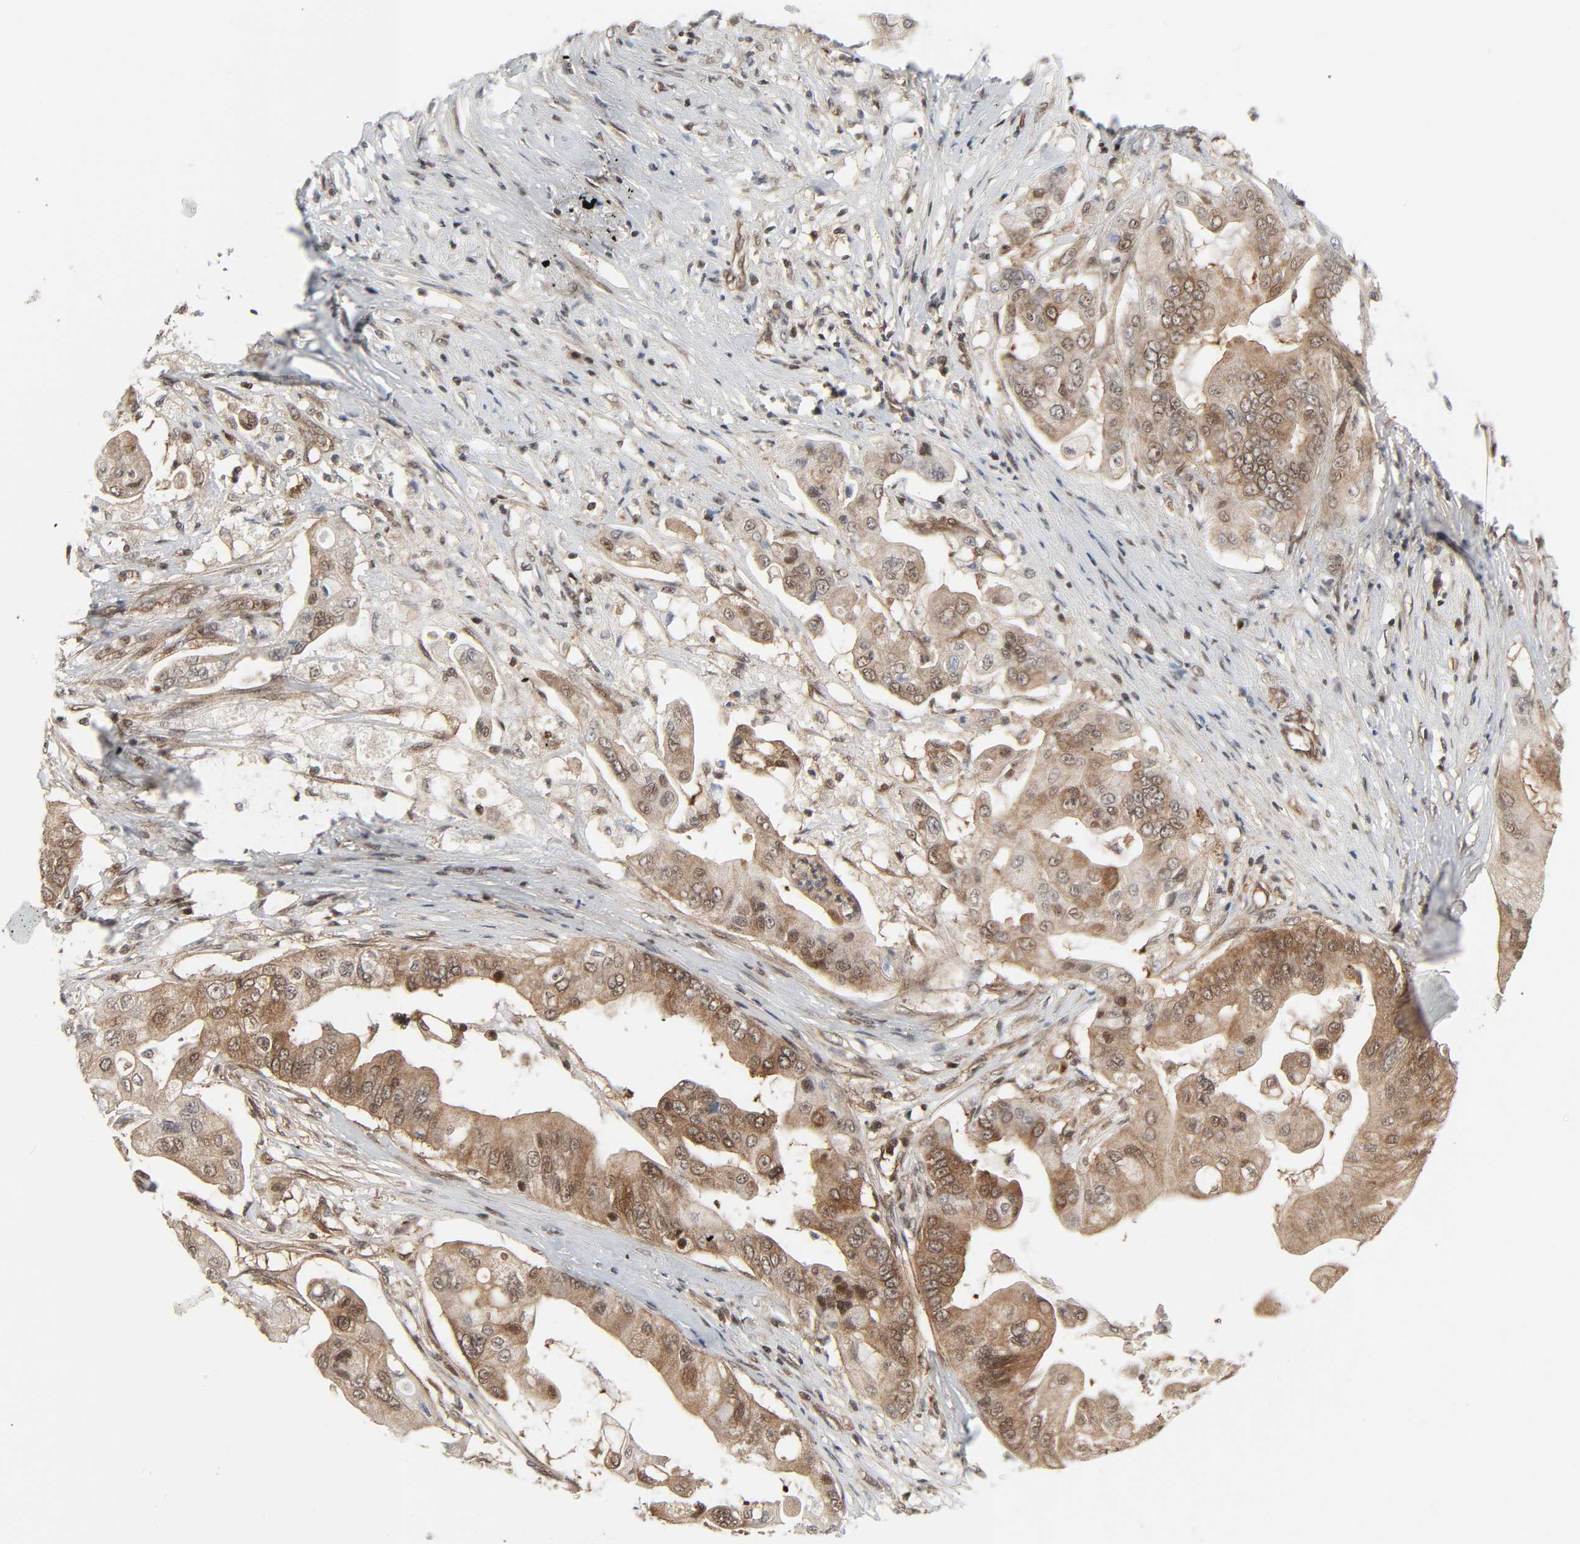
{"staining": {"intensity": "strong", "quantity": ">75%", "location": "cytoplasmic/membranous,nuclear"}, "tissue": "pancreatic cancer", "cell_type": "Tumor cells", "image_type": "cancer", "snomed": [{"axis": "morphology", "description": "Adenocarcinoma, NOS"}, {"axis": "topography", "description": "Pancreas"}], "caption": "Immunohistochemical staining of human pancreatic adenocarcinoma shows strong cytoplasmic/membranous and nuclear protein expression in about >75% of tumor cells.", "gene": "GSK3A", "patient": {"sex": "female", "age": 75}}